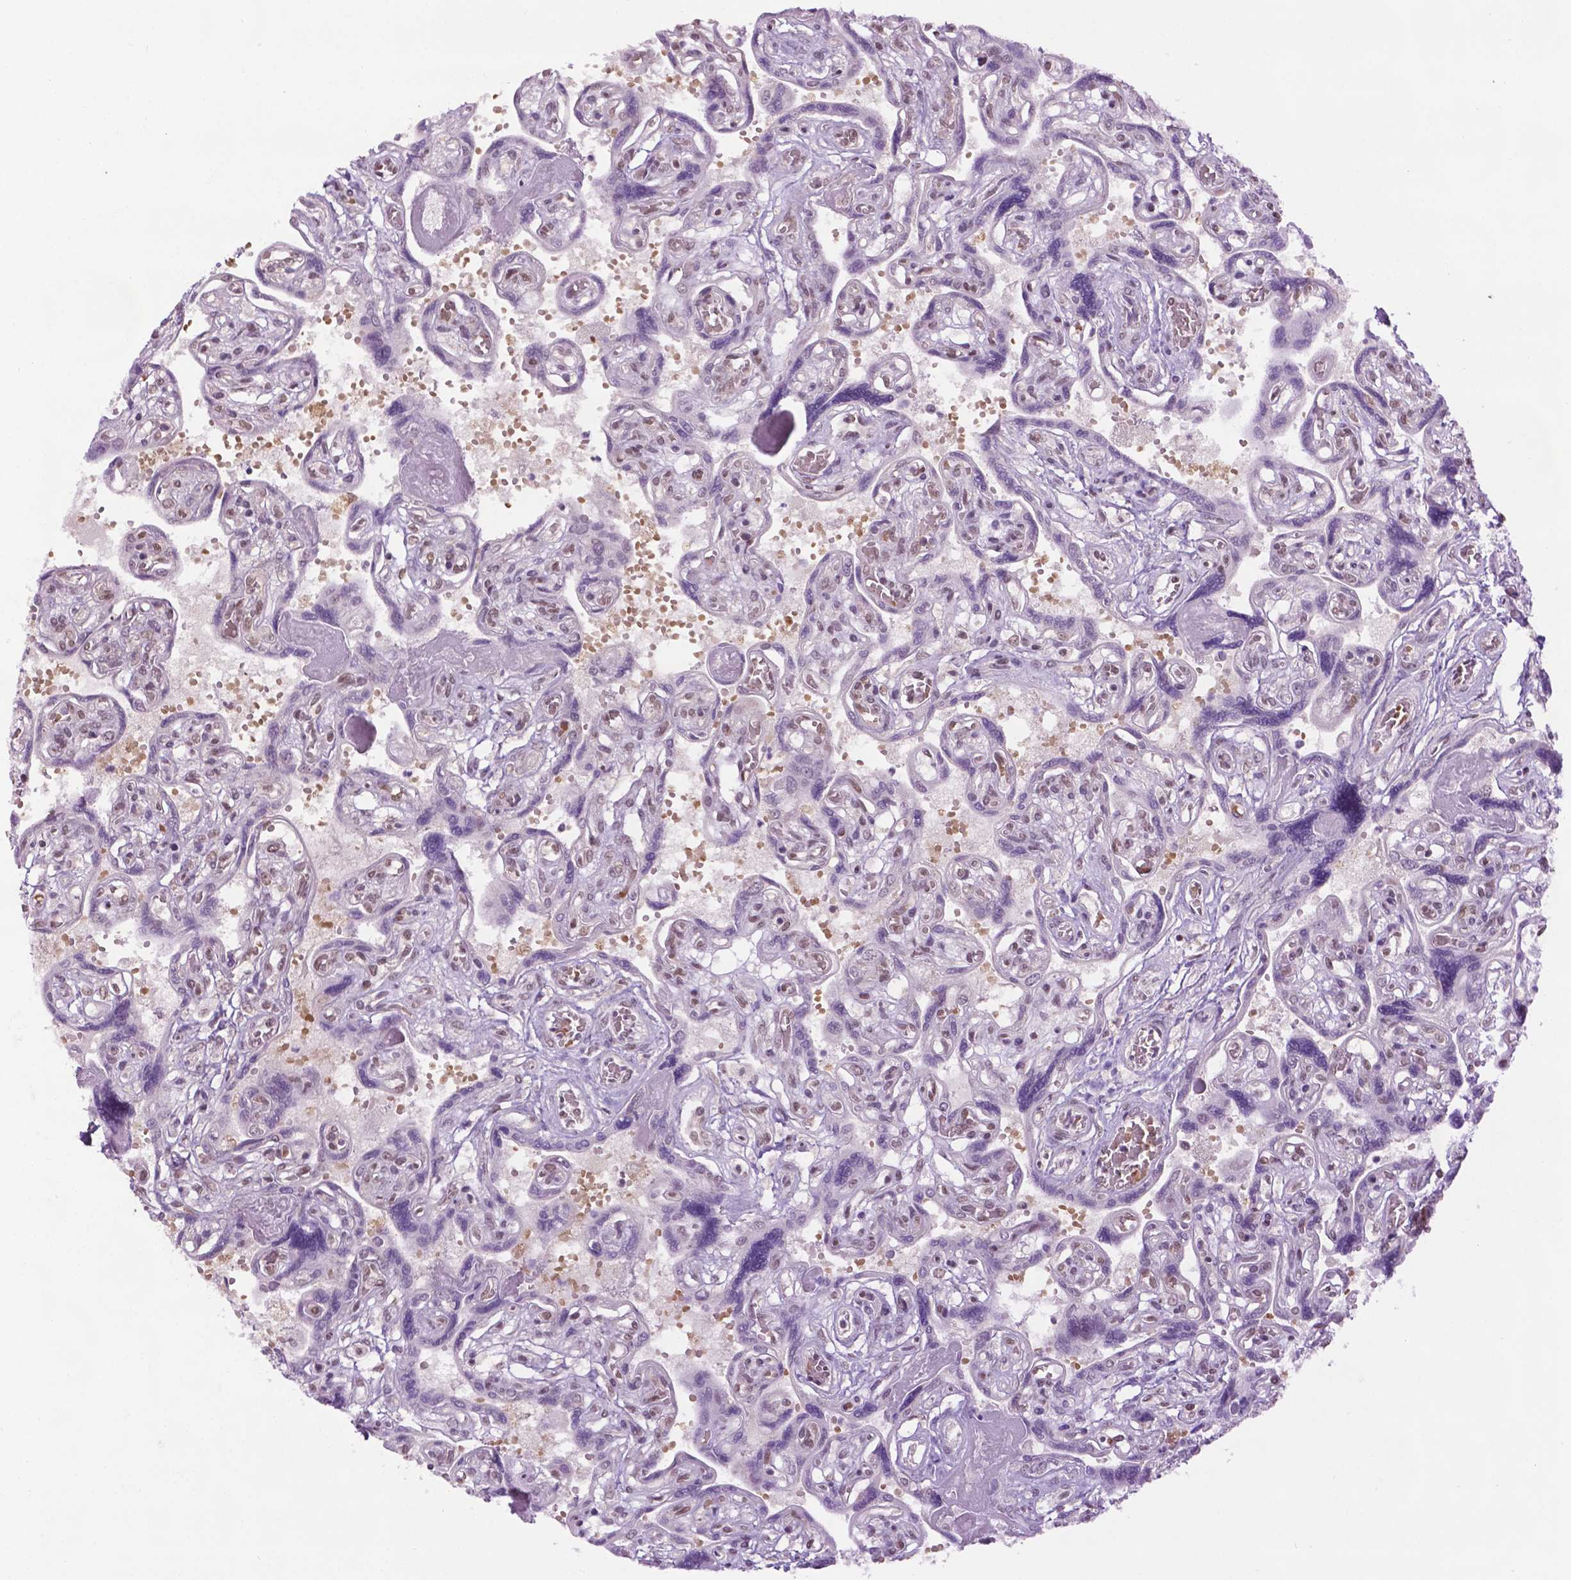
{"staining": {"intensity": "moderate", "quantity": ">75%", "location": "nuclear"}, "tissue": "placenta", "cell_type": "Decidual cells", "image_type": "normal", "snomed": [{"axis": "morphology", "description": "Normal tissue, NOS"}, {"axis": "topography", "description": "Placenta"}], "caption": "Brown immunohistochemical staining in benign human placenta demonstrates moderate nuclear positivity in about >75% of decidual cells. Immunohistochemistry (ihc) stains the protein of interest in brown and the nuclei are stained blue.", "gene": "UBQLN4", "patient": {"sex": "female", "age": 32}}